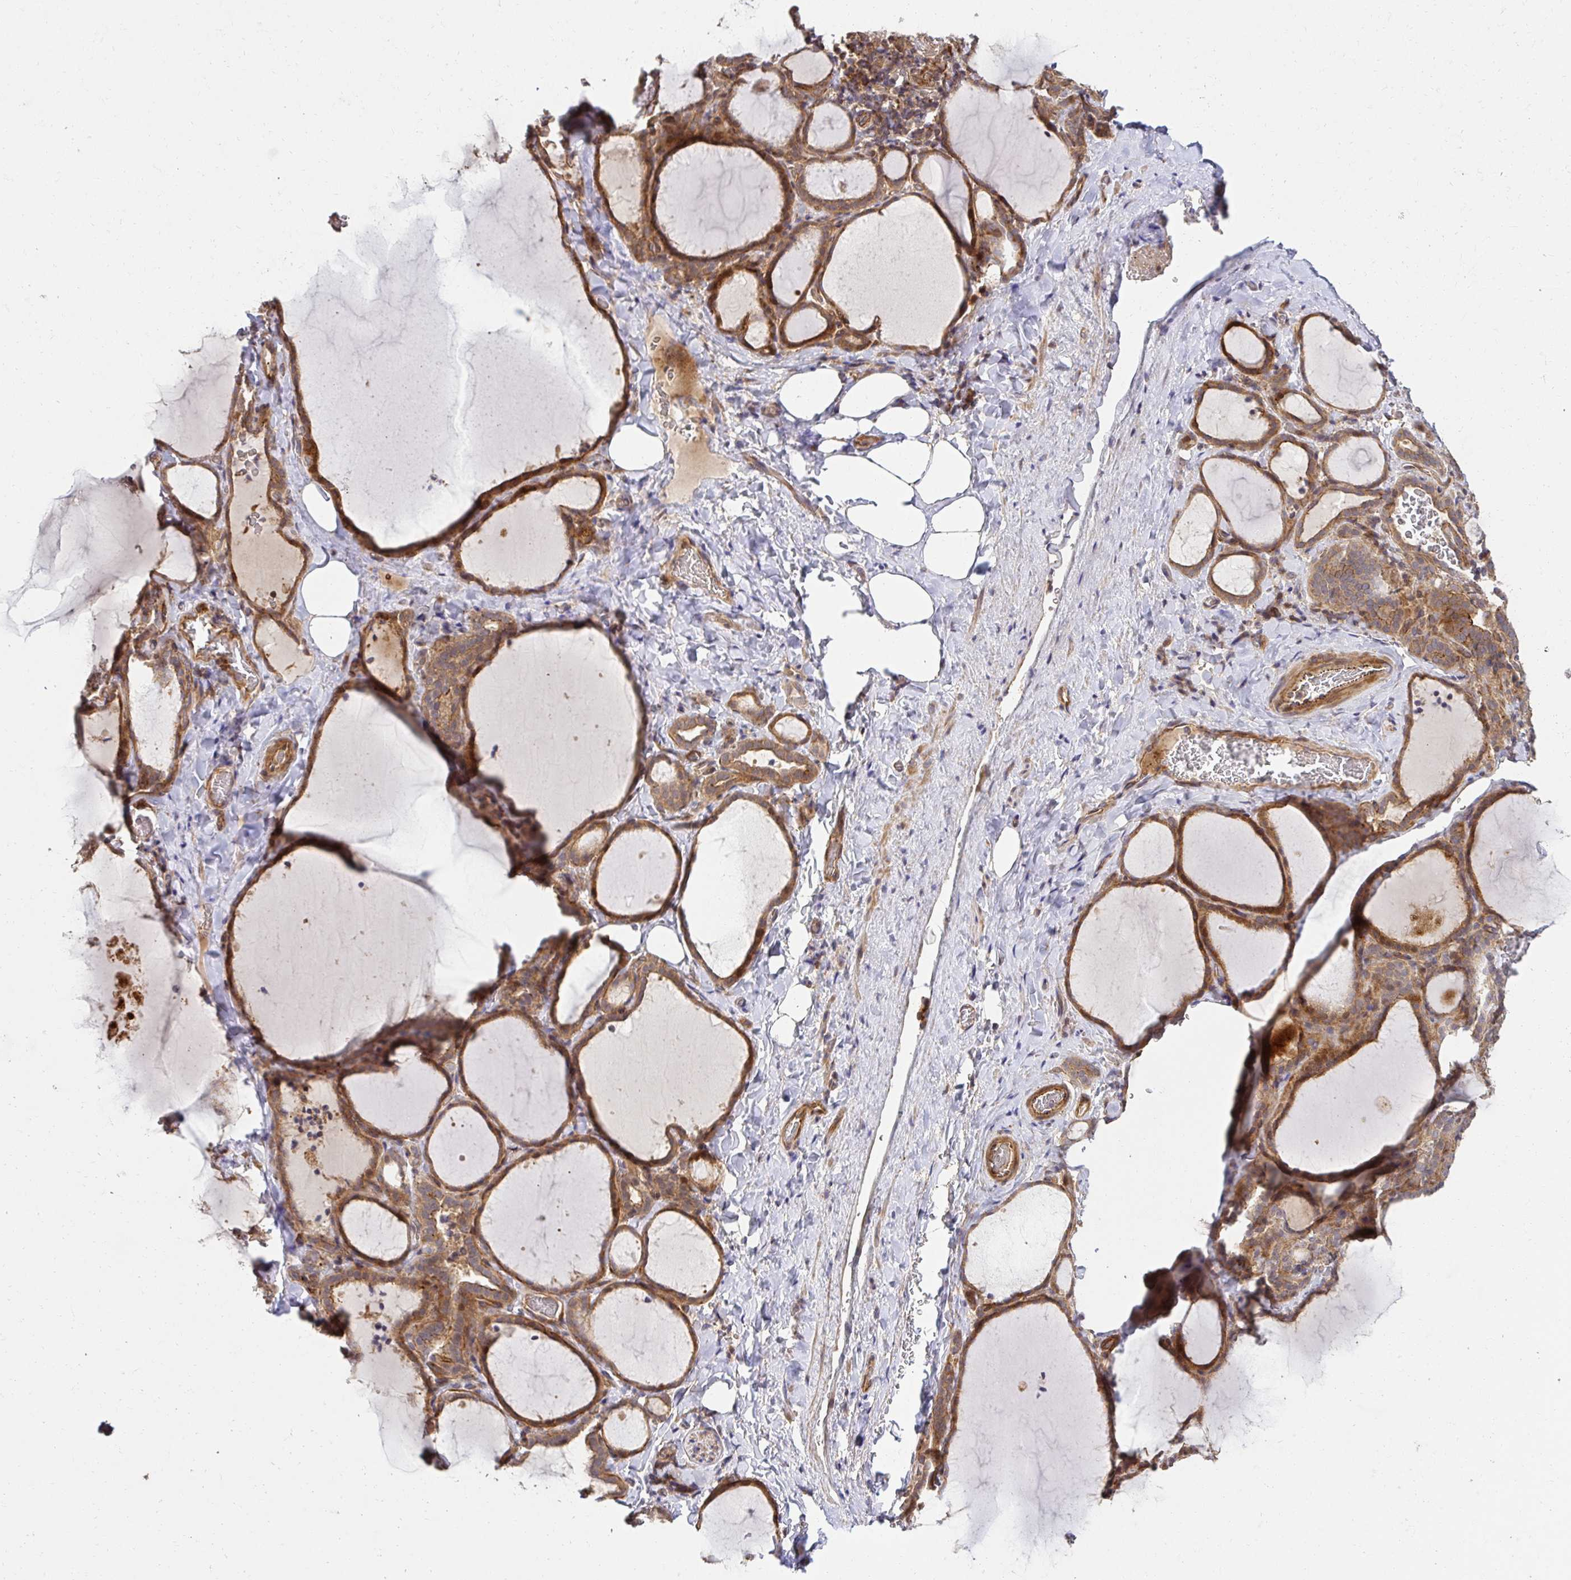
{"staining": {"intensity": "moderate", "quantity": ">75%", "location": "cytoplasmic/membranous"}, "tissue": "thyroid gland", "cell_type": "Glandular cells", "image_type": "normal", "snomed": [{"axis": "morphology", "description": "Normal tissue, NOS"}, {"axis": "topography", "description": "Thyroid gland"}], "caption": "A photomicrograph of thyroid gland stained for a protein exhibits moderate cytoplasmic/membranous brown staining in glandular cells.", "gene": "PSMA4", "patient": {"sex": "female", "age": 22}}